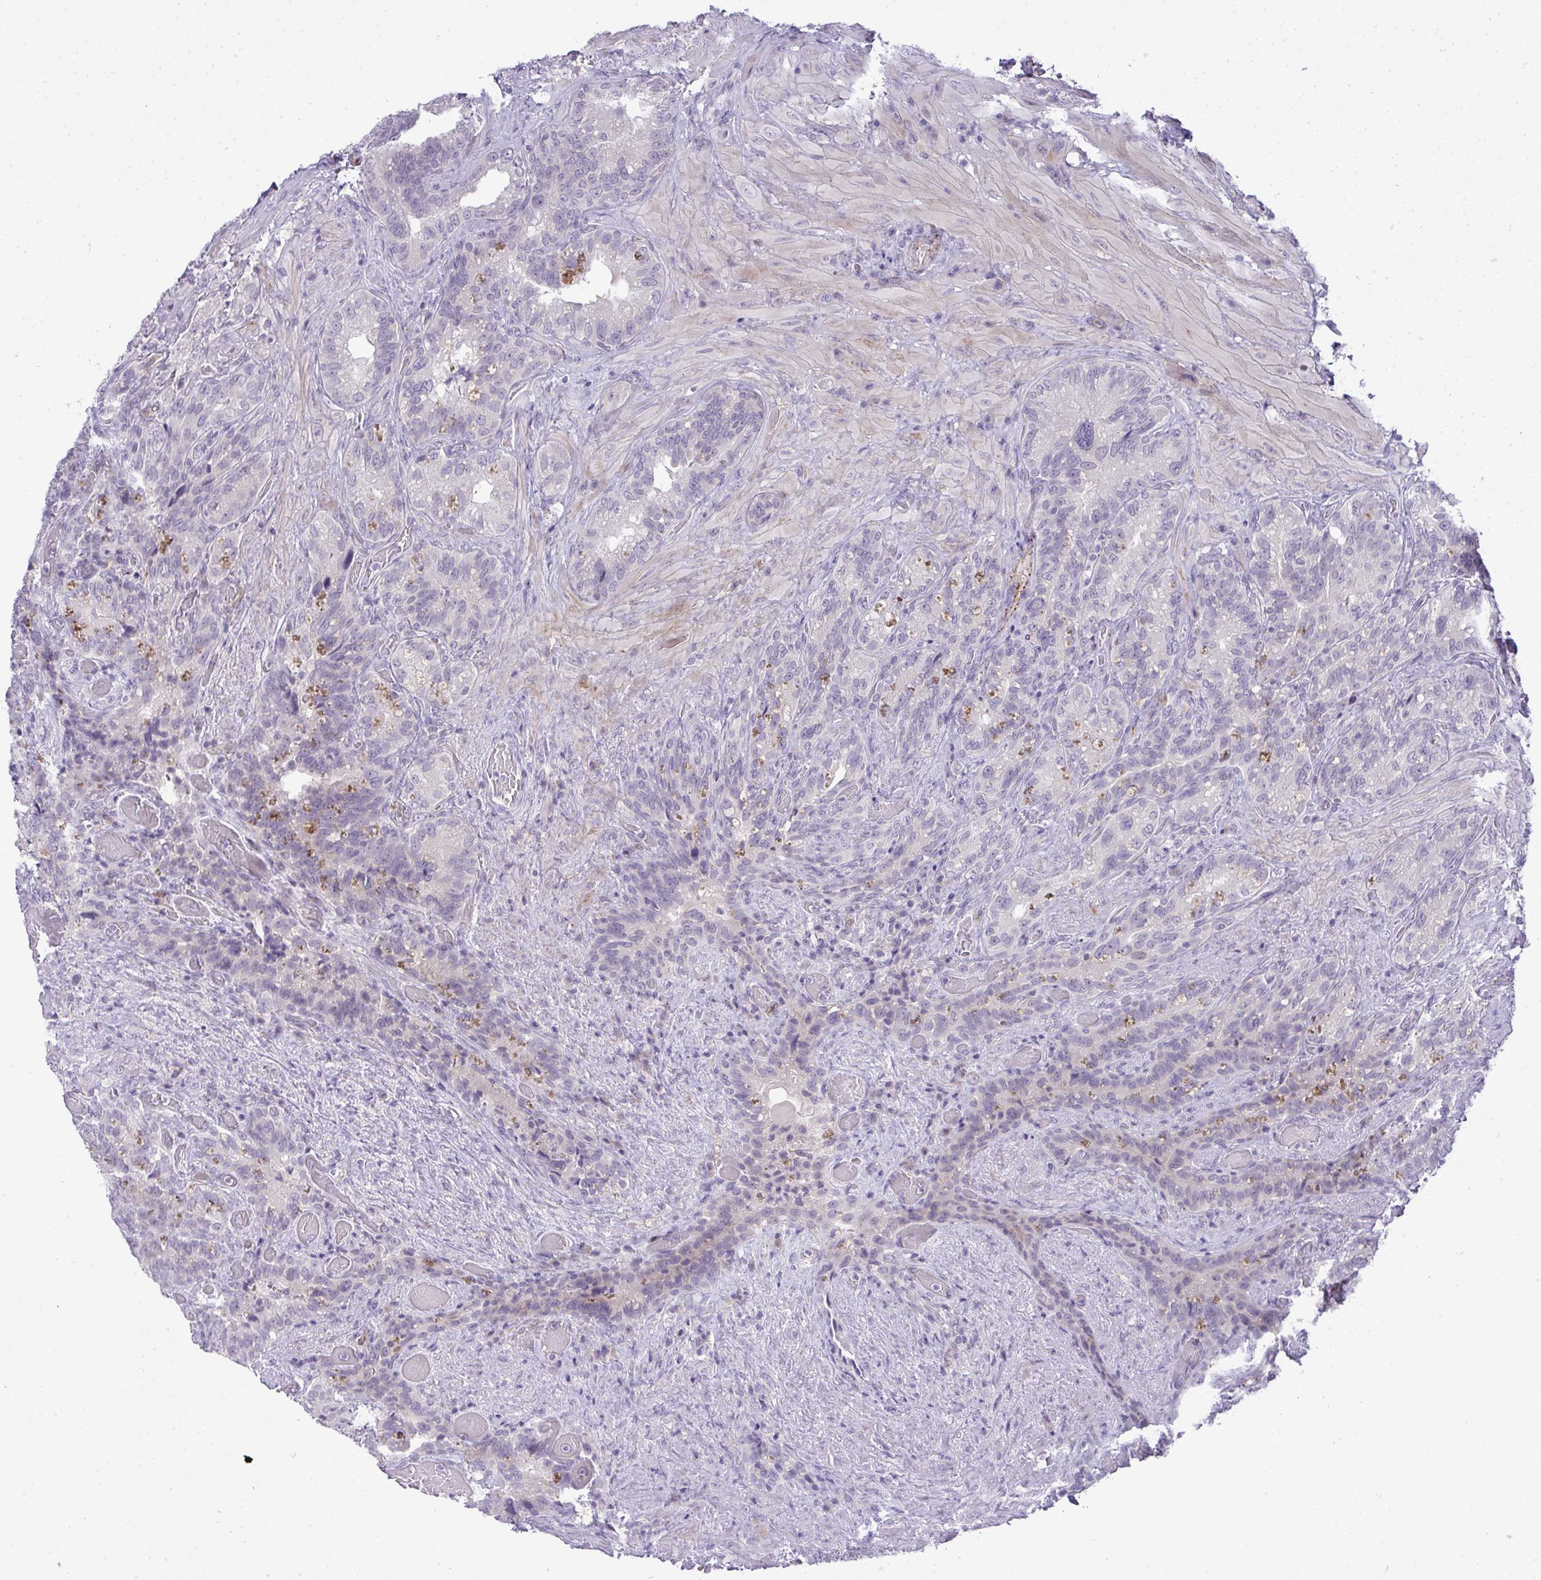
{"staining": {"intensity": "negative", "quantity": "none", "location": "none"}, "tissue": "seminal vesicle", "cell_type": "Glandular cells", "image_type": "normal", "snomed": [{"axis": "morphology", "description": "Normal tissue, NOS"}, {"axis": "topography", "description": "Seminal veicle"}], "caption": "Protein analysis of unremarkable seminal vesicle shows no significant staining in glandular cells. The staining was performed using DAB to visualize the protein expression in brown, while the nuclei were stained in blue with hematoxylin (Magnification: 20x).", "gene": "UBE2S", "patient": {"sex": "male", "age": 68}}